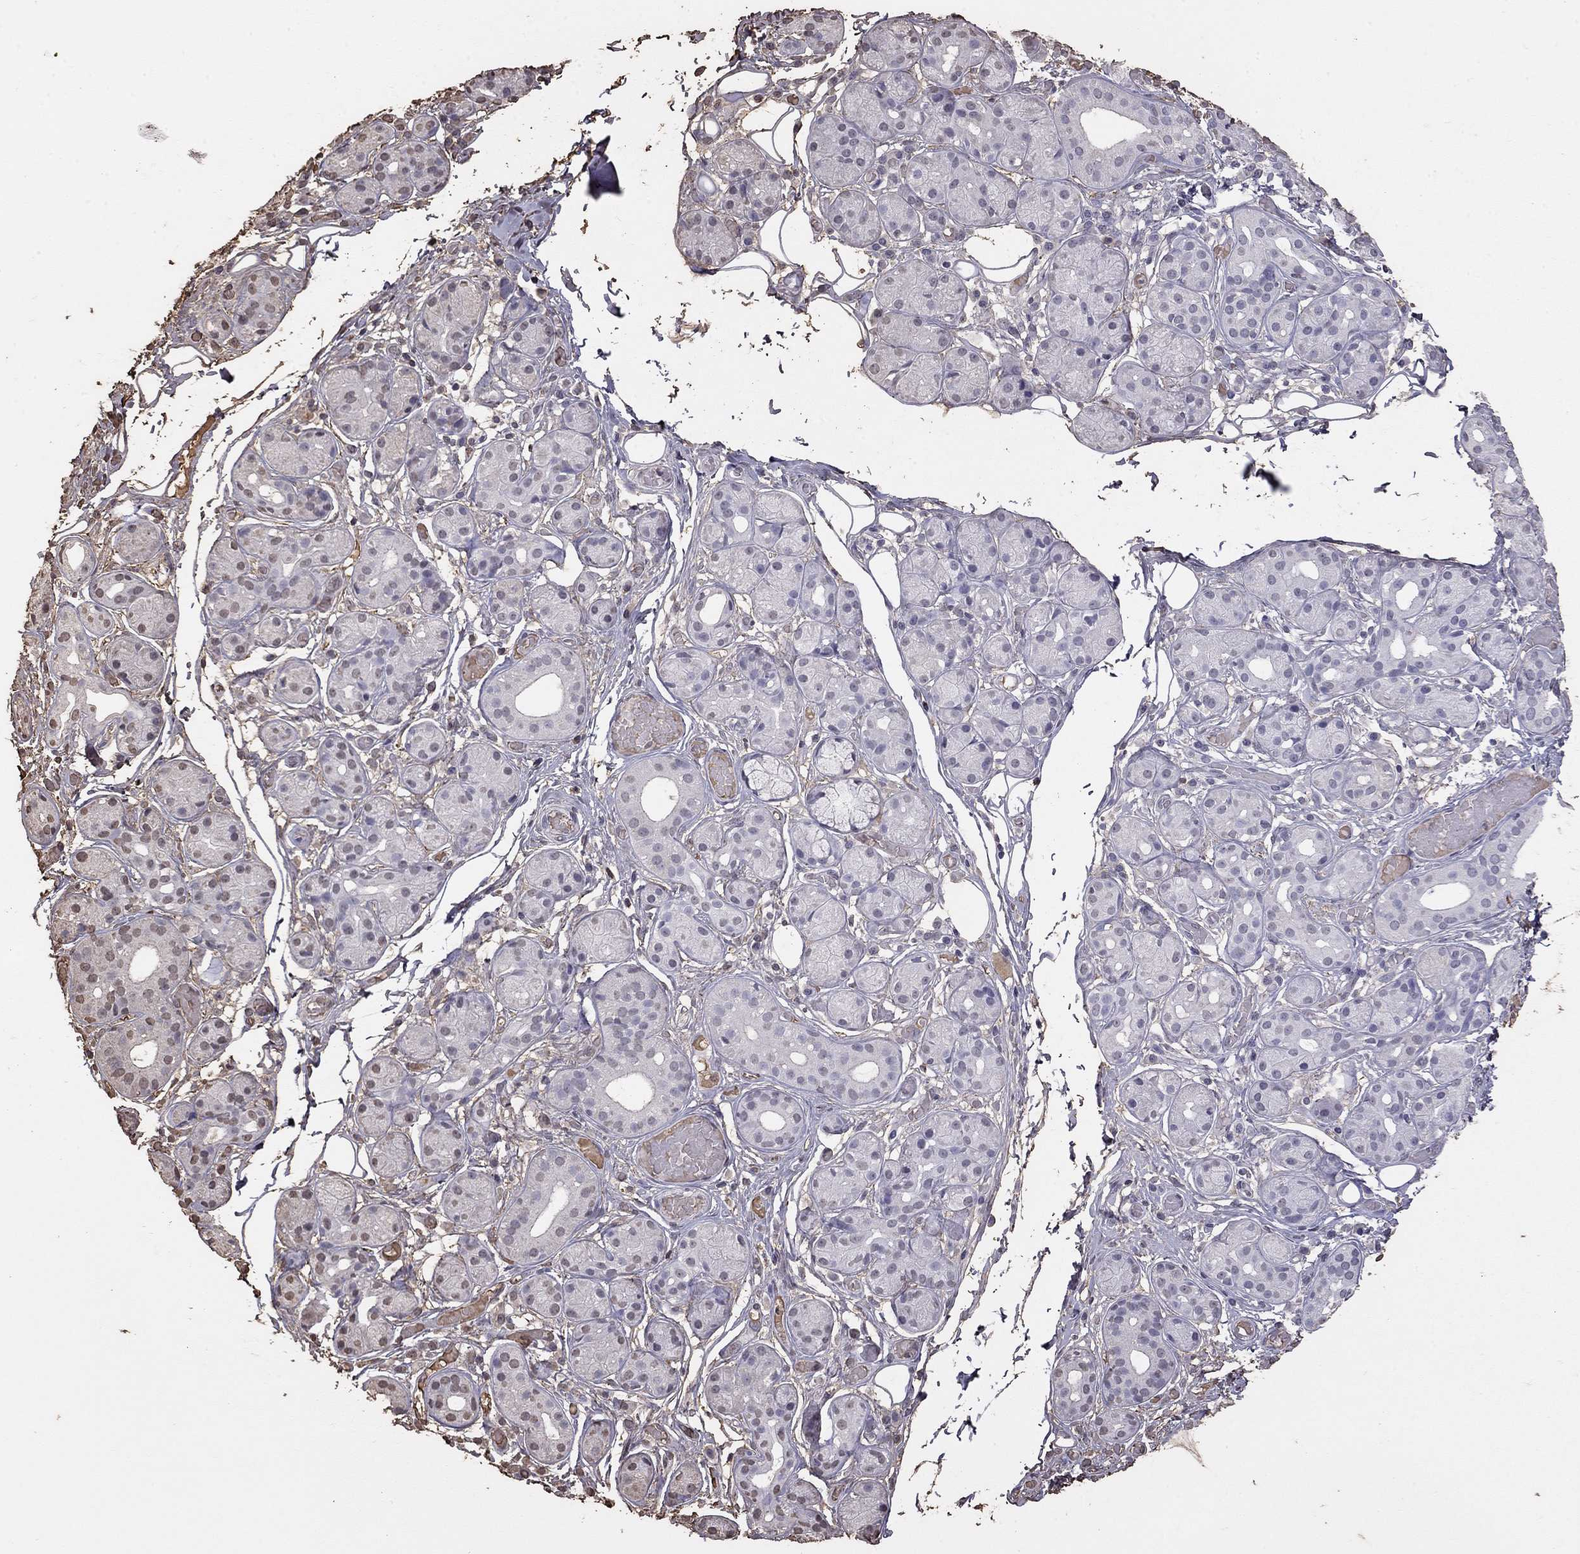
{"staining": {"intensity": "negative", "quantity": "none", "location": "none"}, "tissue": "salivary gland", "cell_type": "Glandular cells", "image_type": "normal", "snomed": [{"axis": "morphology", "description": "Normal tissue, NOS"}, {"axis": "topography", "description": "Salivary gland"}, {"axis": "topography", "description": "Peripheral nerve tissue"}], "caption": "IHC of normal human salivary gland exhibits no expression in glandular cells. Nuclei are stained in blue.", "gene": "SUN3", "patient": {"sex": "male", "age": 71}}